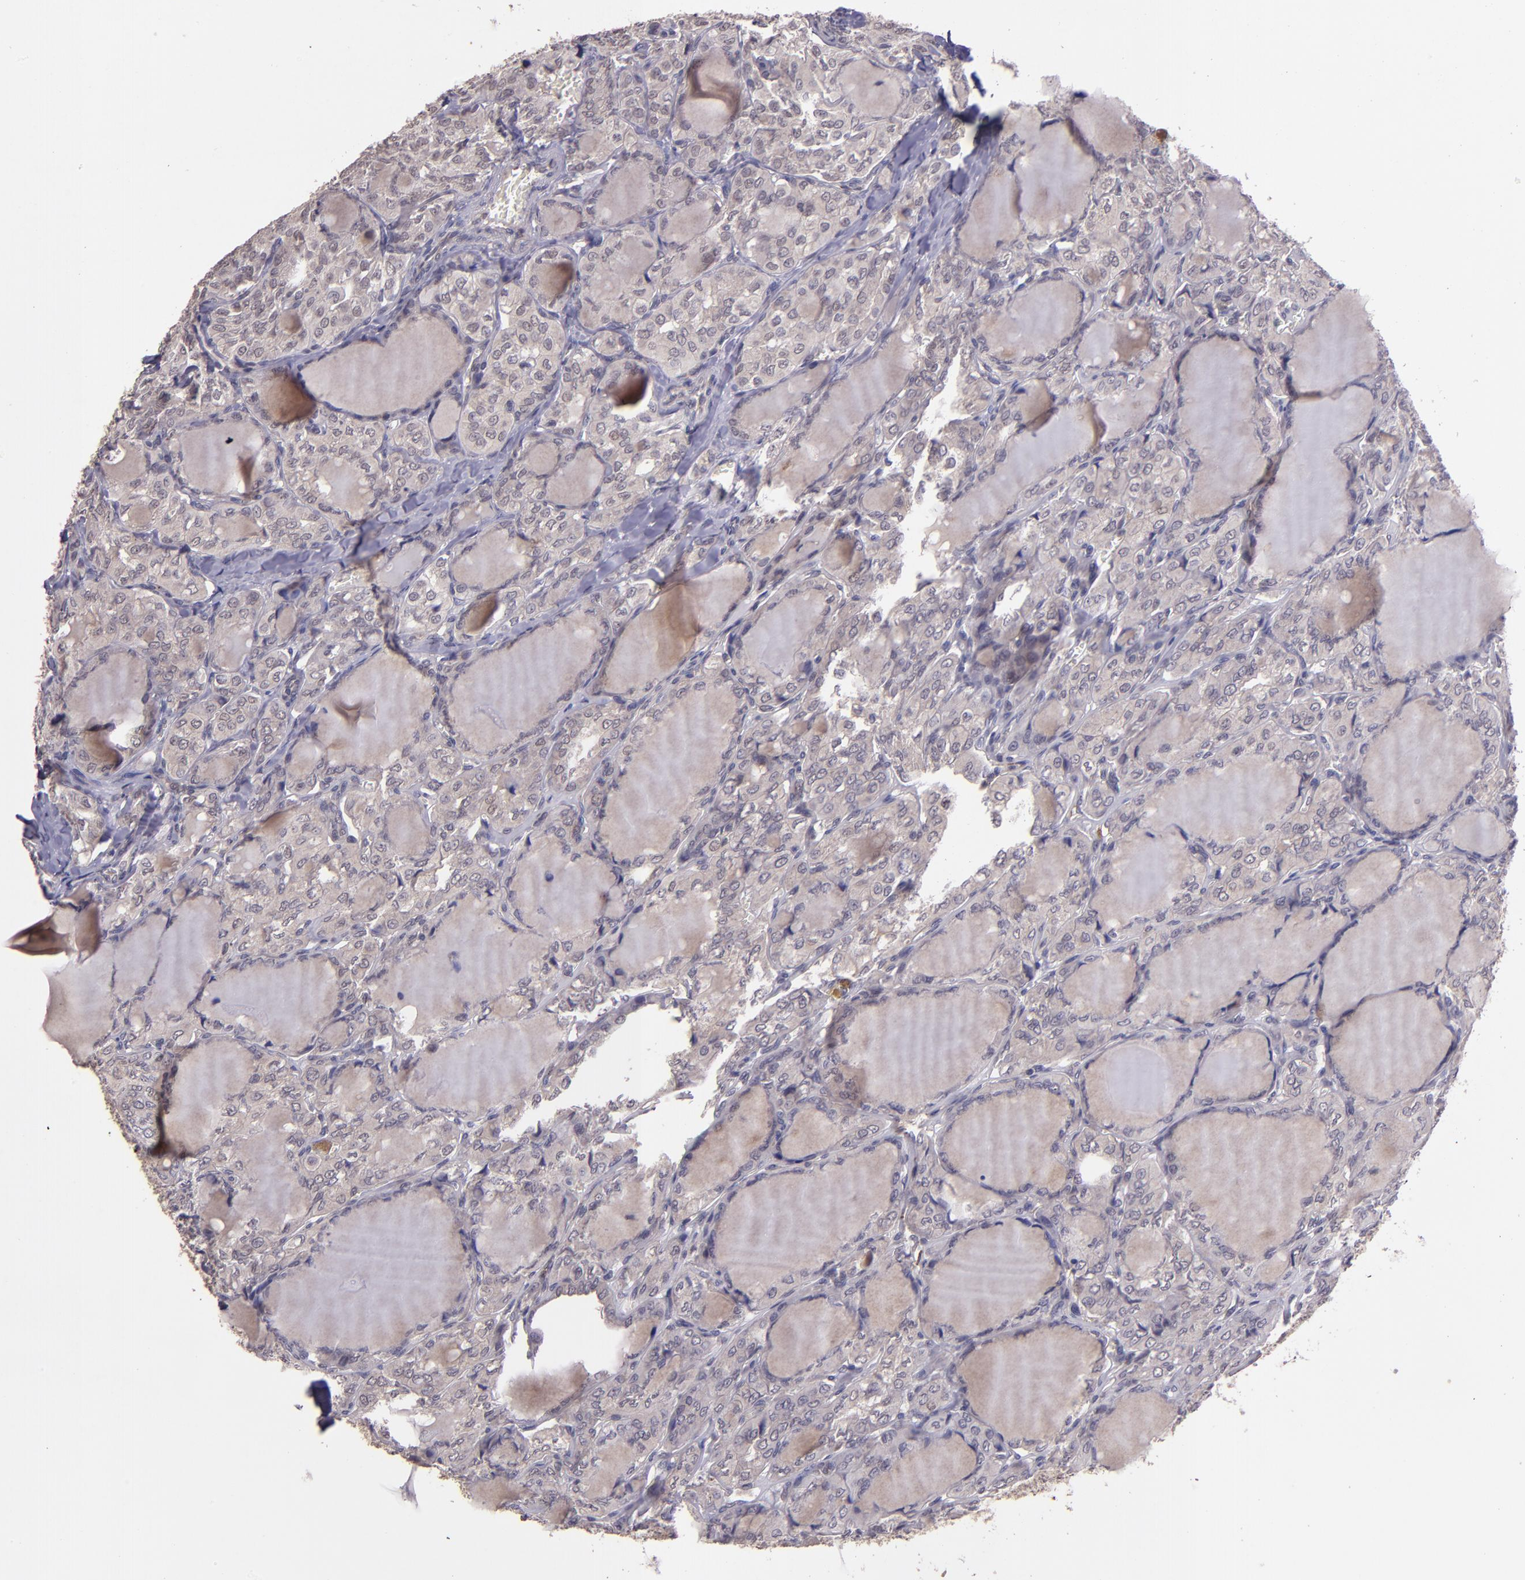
{"staining": {"intensity": "weak", "quantity": ">75%", "location": "cytoplasmic/membranous"}, "tissue": "thyroid cancer", "cell_type": "Tumor cells", "image_type": "cancer", "snomed": [{"axis": "morphology", "description": "Papillary adenocarcinoma, NOS"}, {"axis": "topography", "description": "Thyroid gland"}], "caption": "The photomicrograph demonstrates immunohistochemical staining of thyroid cancer. There is weak cytoplasmic/membranous positivity is seen in approximately >75% of tumor cells. (Stains: DAB (3,3'-diaminobenzidine) in brown, nuclei in blue, Microscopy: brightfield microscopy at high magnification).", "gene": "TAF7L", "patient": {"sex": "male", "age": 20}}